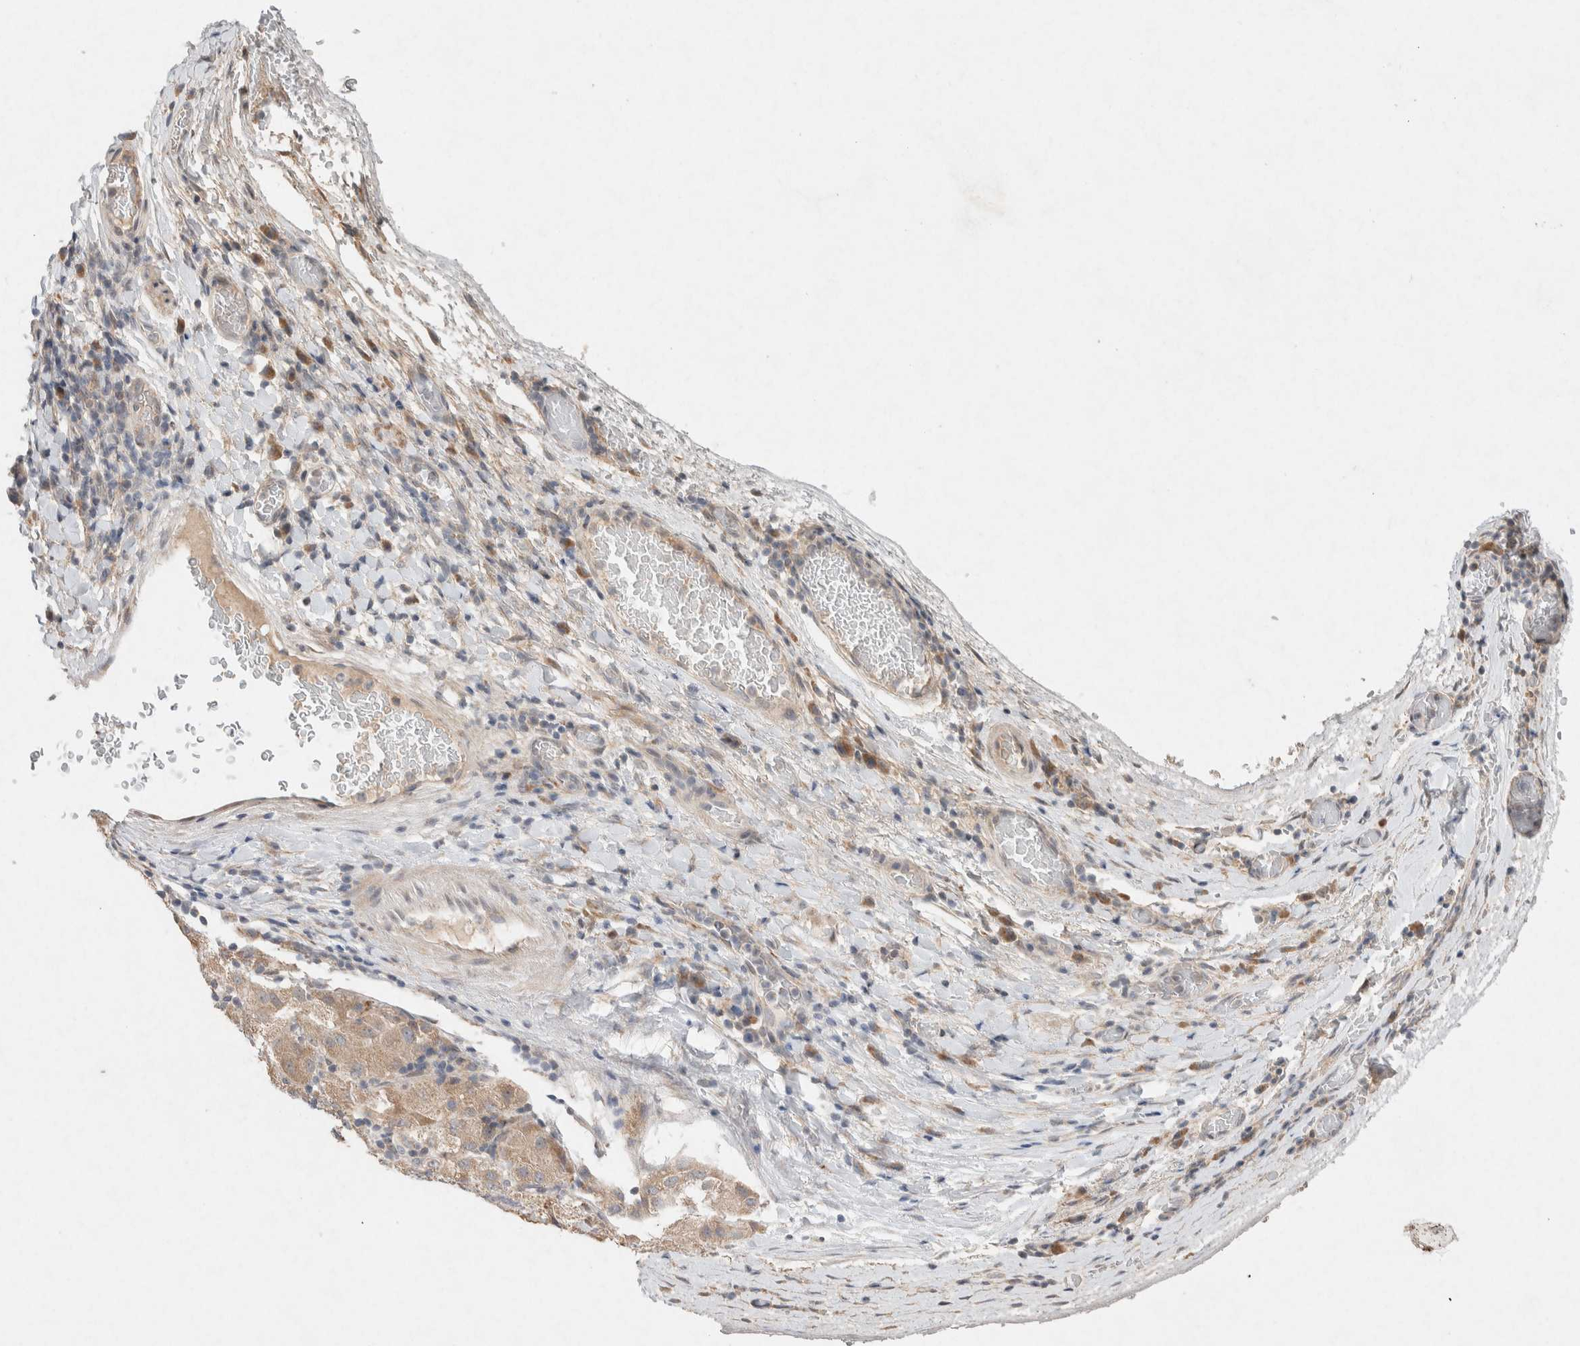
{"staining": {"intensity": "weak", "quantity": ">75%", "location": "cytoplasmic/membranous"}, "tissue": "liver cancer", "cell_type": "Tumor cells", "image_type": "cancer", "snomed": [{"axis": "morphology", "description": "Carcinoma, Hepatocellular, NOS"}, {"axis": "topography", "description": "Liver"}], "caption": "IHC micrograph of human liver hepatocellular carcinoma stained for a protein (brown), which shows low levels of weak cytoplasmic/membranous positivity in about >75% of tumor cells.", "gene": "CMTM4", "patient": {"sex": "male", "age": 80}}